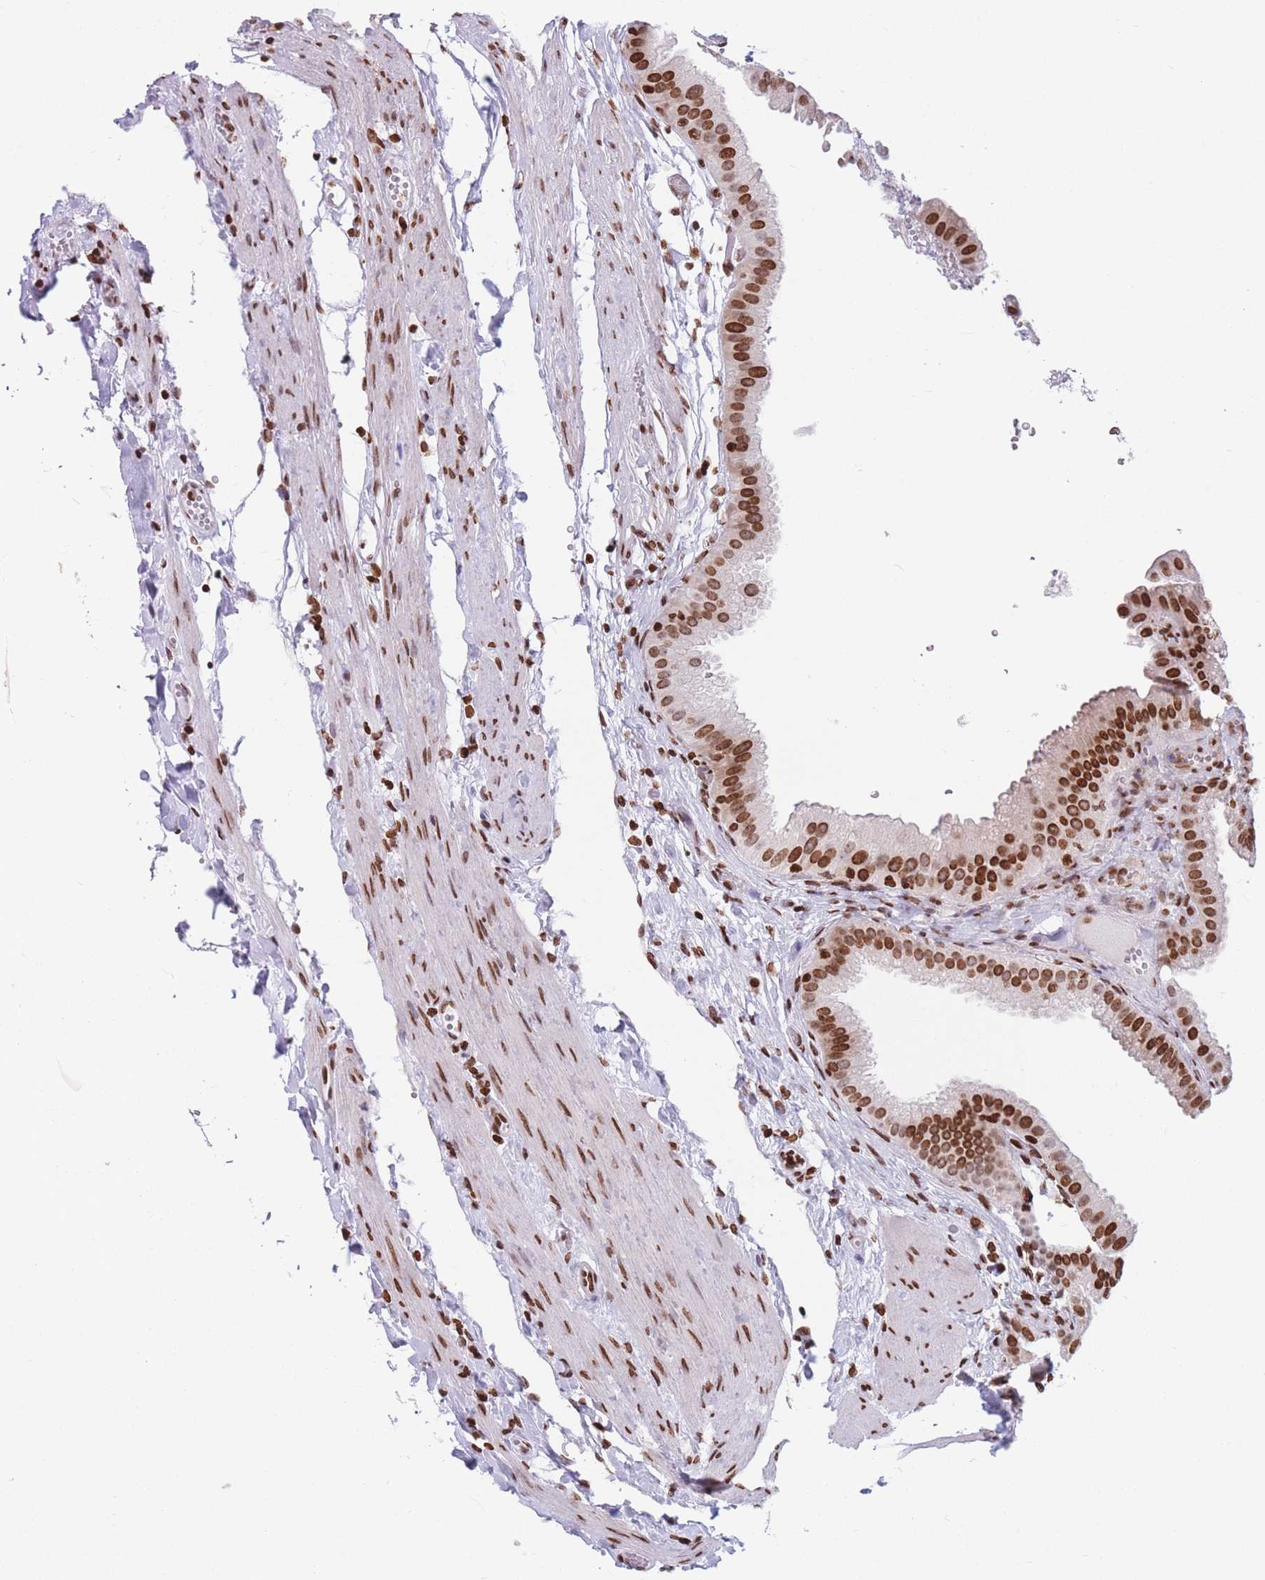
{"staining": {"intensity": "strong", "quantity": ">75%", "location": "nuclear"}, "tissue": "gallbladder", "cell_type": "Glandular cells", "image_type": "normal", "snomed": [{"axis": "morphology", "description": "Normal tissue, NOS"}, {"axis": "topography", "description": "Gallbladder"}], "caption": "A micrograph showing strong nuclear positivity in approximately >75% of glandular cells in benign gallbladder, as visualized by brown immunohistochemical staining.", "gene": "AK9", "patient": {"sex": "female", "age": 61}}